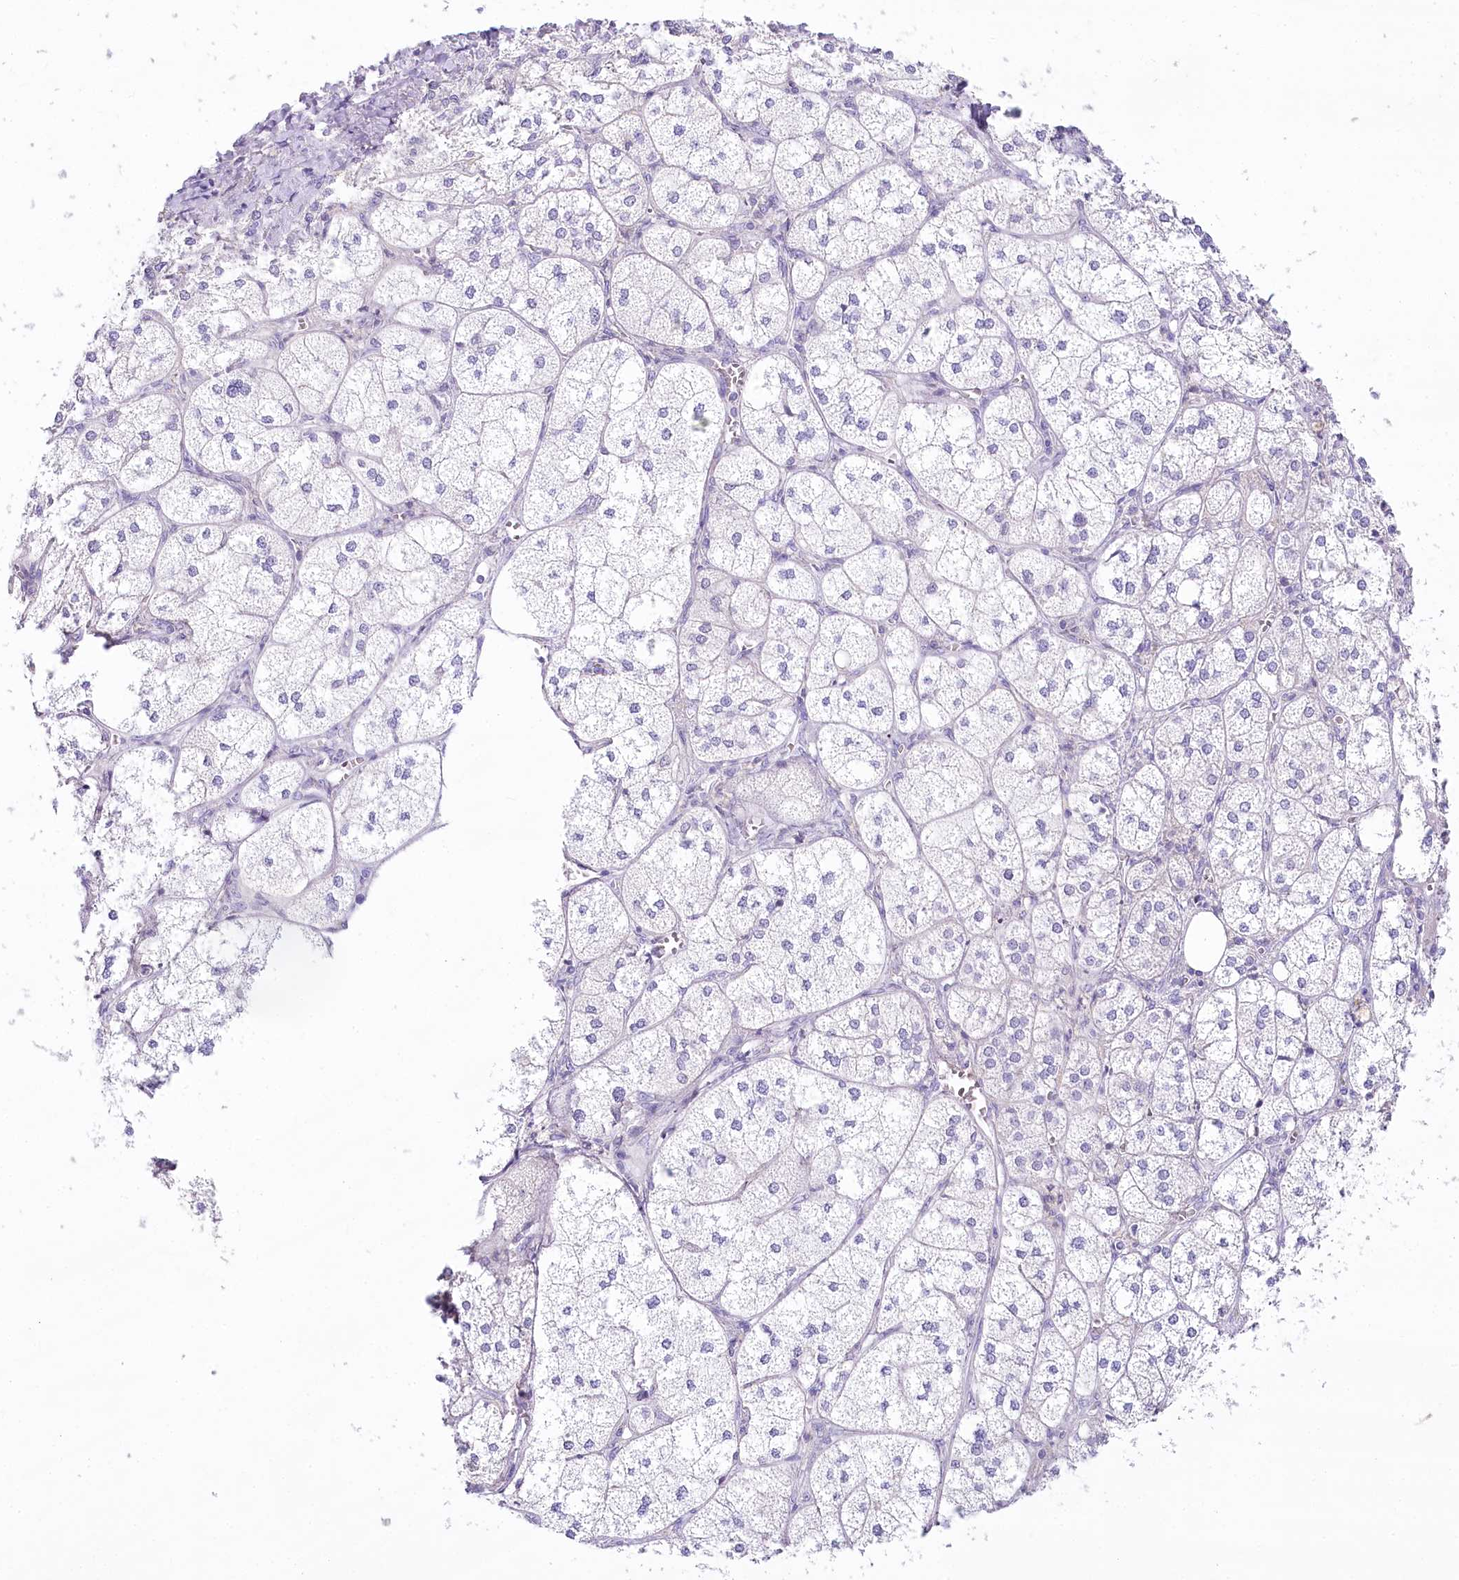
{"staining": {"intensity": "negative", "quantity": "none", "location": "none"}, "tissue": "adrenal gland", "cell_type": "Glandular cells", "image_type": "normal", "snomed": [{"axis": "morphology", "description": "Normal tissue, NOS"}, {"axis": "topography", "description": "Adrenal gland"}], "caption": "Immunohistochemistry (IHC) photomicrograph of normal human adrenal gland stained for a protein (brown), which demonstrates no expression in glandular cells. The staining was performed using DAB to visualize the protein expression in brown, while the nuclei were stained in blue with hematoxylin (Magnification: 20x).", "gene": "MYOZ1", "patient": {"sex": "female", "age": 61}}